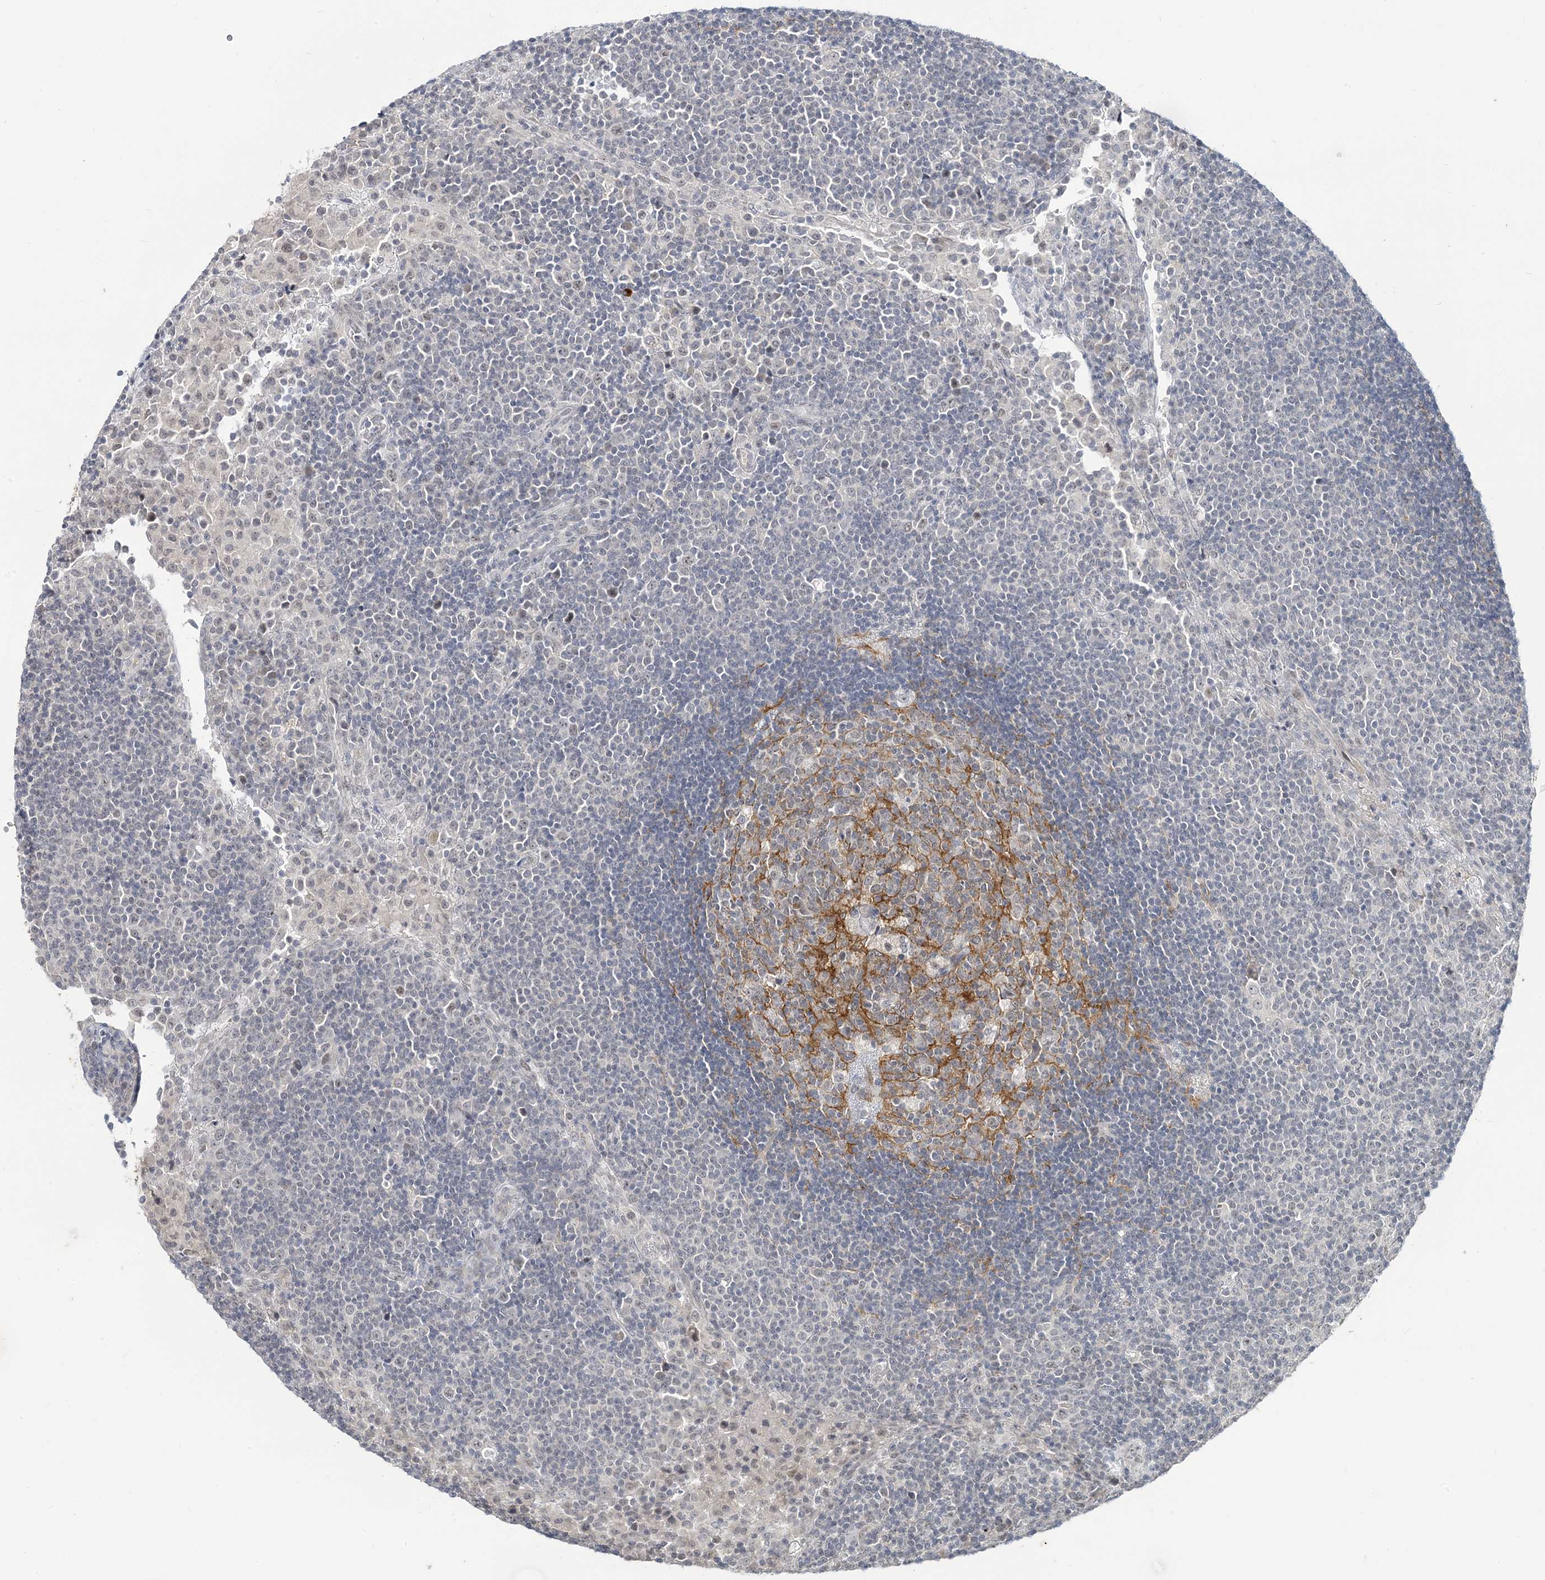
{"staining": {"intensity": "weak", "quantity": "<25%", "location": "cytoplasmic/membranous"}, "tissue": "lymph node", "cell_type": "Germinal center cells", "image_type": "normal", "snomed": [{"axis": "morphology", "description": "Normal tissue, NOS"}, {"axis": "topography", "description": "Lymph node"}], "caption": "This histopathology image is of unremarkable lymph node stained with immunohistochemistry to label a protein in brown with the nuclei are counter-stained blue. There is no staining in germinal center cells. The staining is performed using DAB brown chromogen with nuclei counter-stained in using hematoxylin.", "gene": "LEXM", "patient": {"sex": "female", "age": 53}}